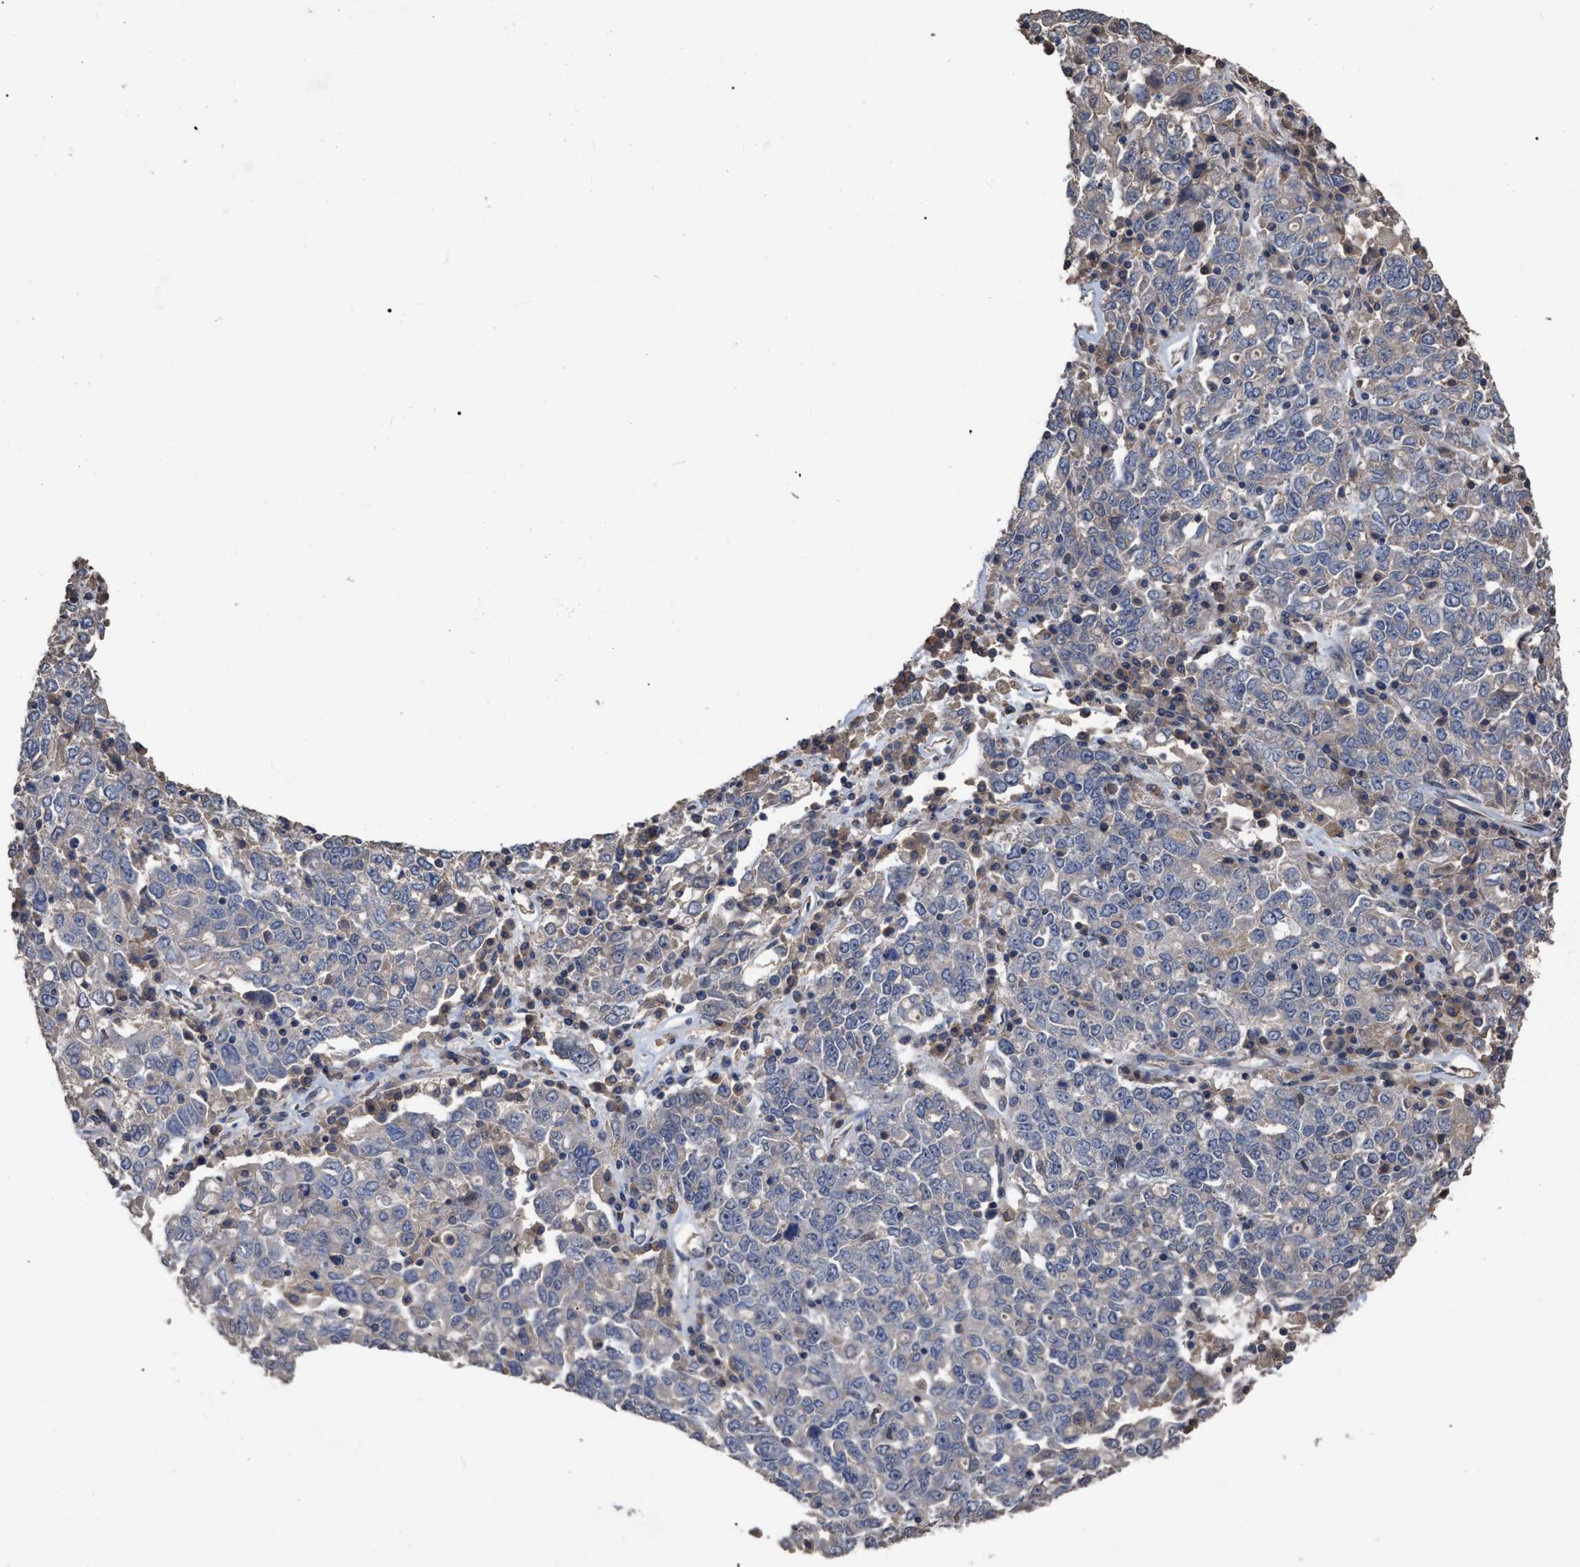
{"staining": {"intensity": "negative", "quantity": "none", "location": "none"}, "tissue": "ovarian cancer", "cell_type": "Tumor cells", "image_type": "cancer", "snomed": [{"axis": "morphology", "description": "Carcinoma, endometroid"}, {"axis": "topography", "description": "Ovary"}], "caption": "Tumor cells show no significant expression in ovarian cancer (endometroid carcinoma).", "gene": "BTN2A1", "patient": {"sex": "female", "age": 62}}